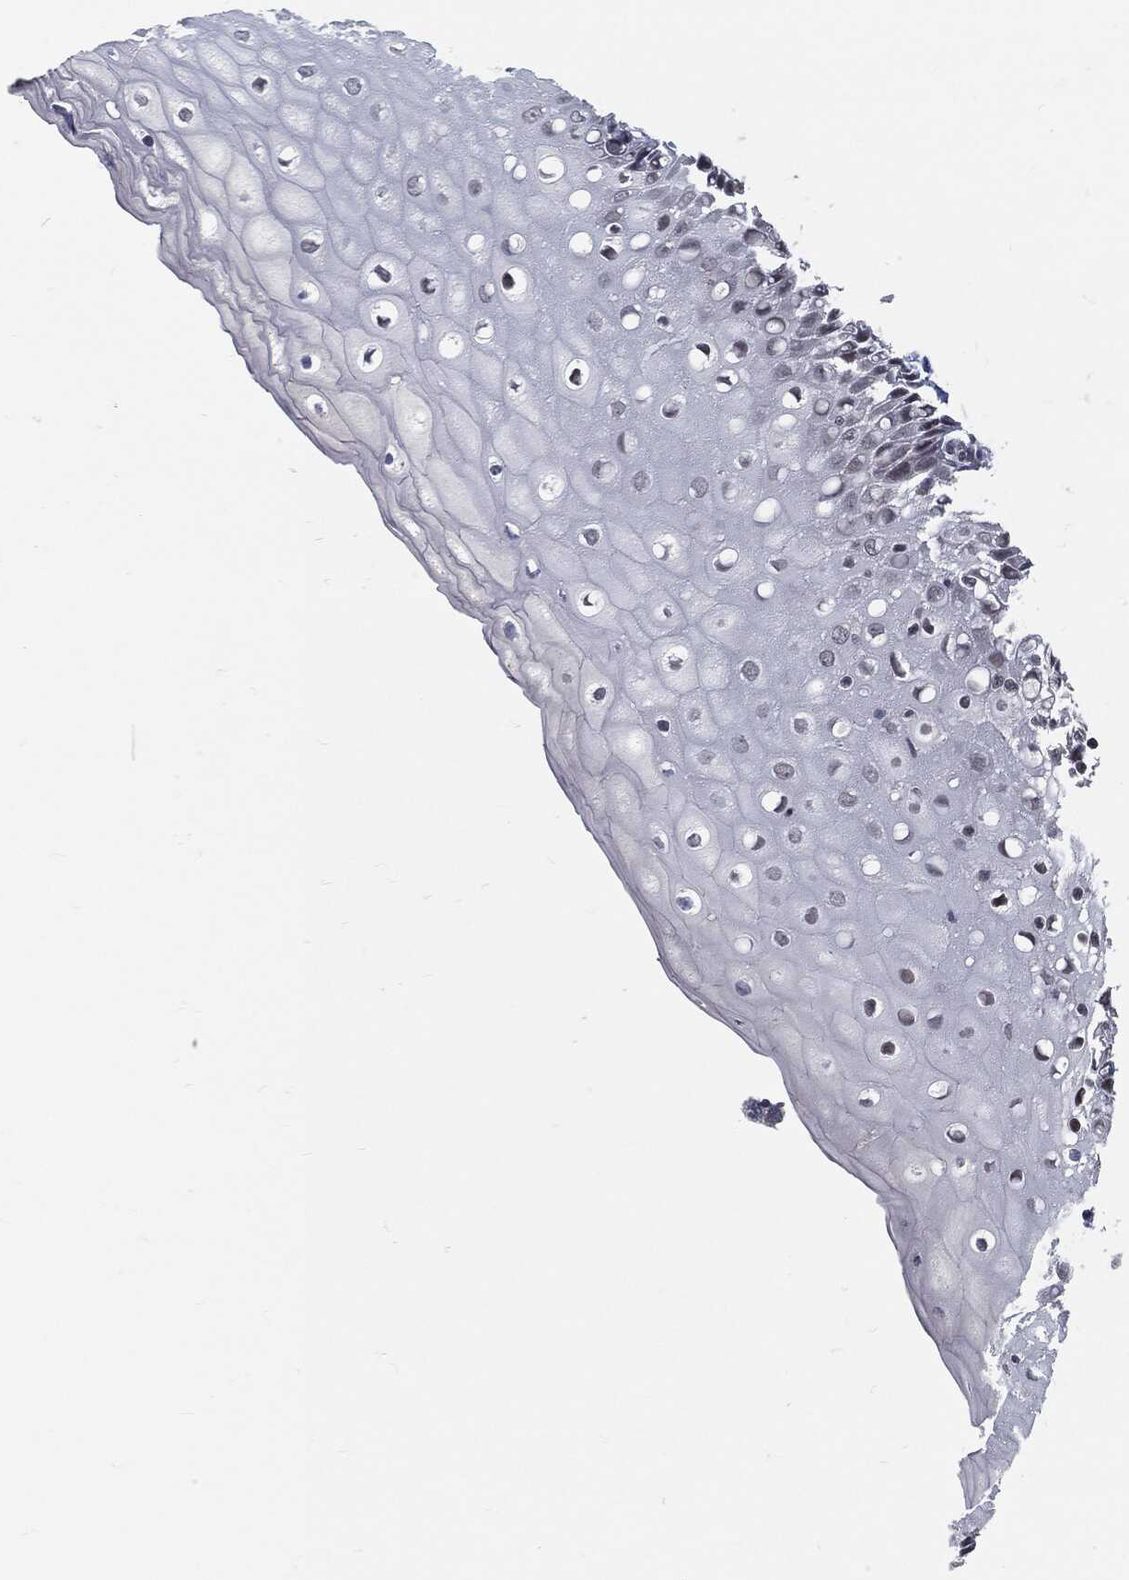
{"staining": {"intensity": "negative", "quantity": "none", "location": "none"}, "tissue": "cervix", "cell_type": "Glandular cells", "image_type": "normal", "snomed": [{"axis": "morphology", "description": "Normal tissue, NOS"}, {"axis": "topography", "description": "Cervix"}], "caption": "DAB immunohistochemical staining of unremarkable cervix shows no significant expression in glandular cells. (DAB immunohistochemistry (IHC), high magnification).", "gene": "ANXA1", "patient": {"sex": "female", "age": 37}}